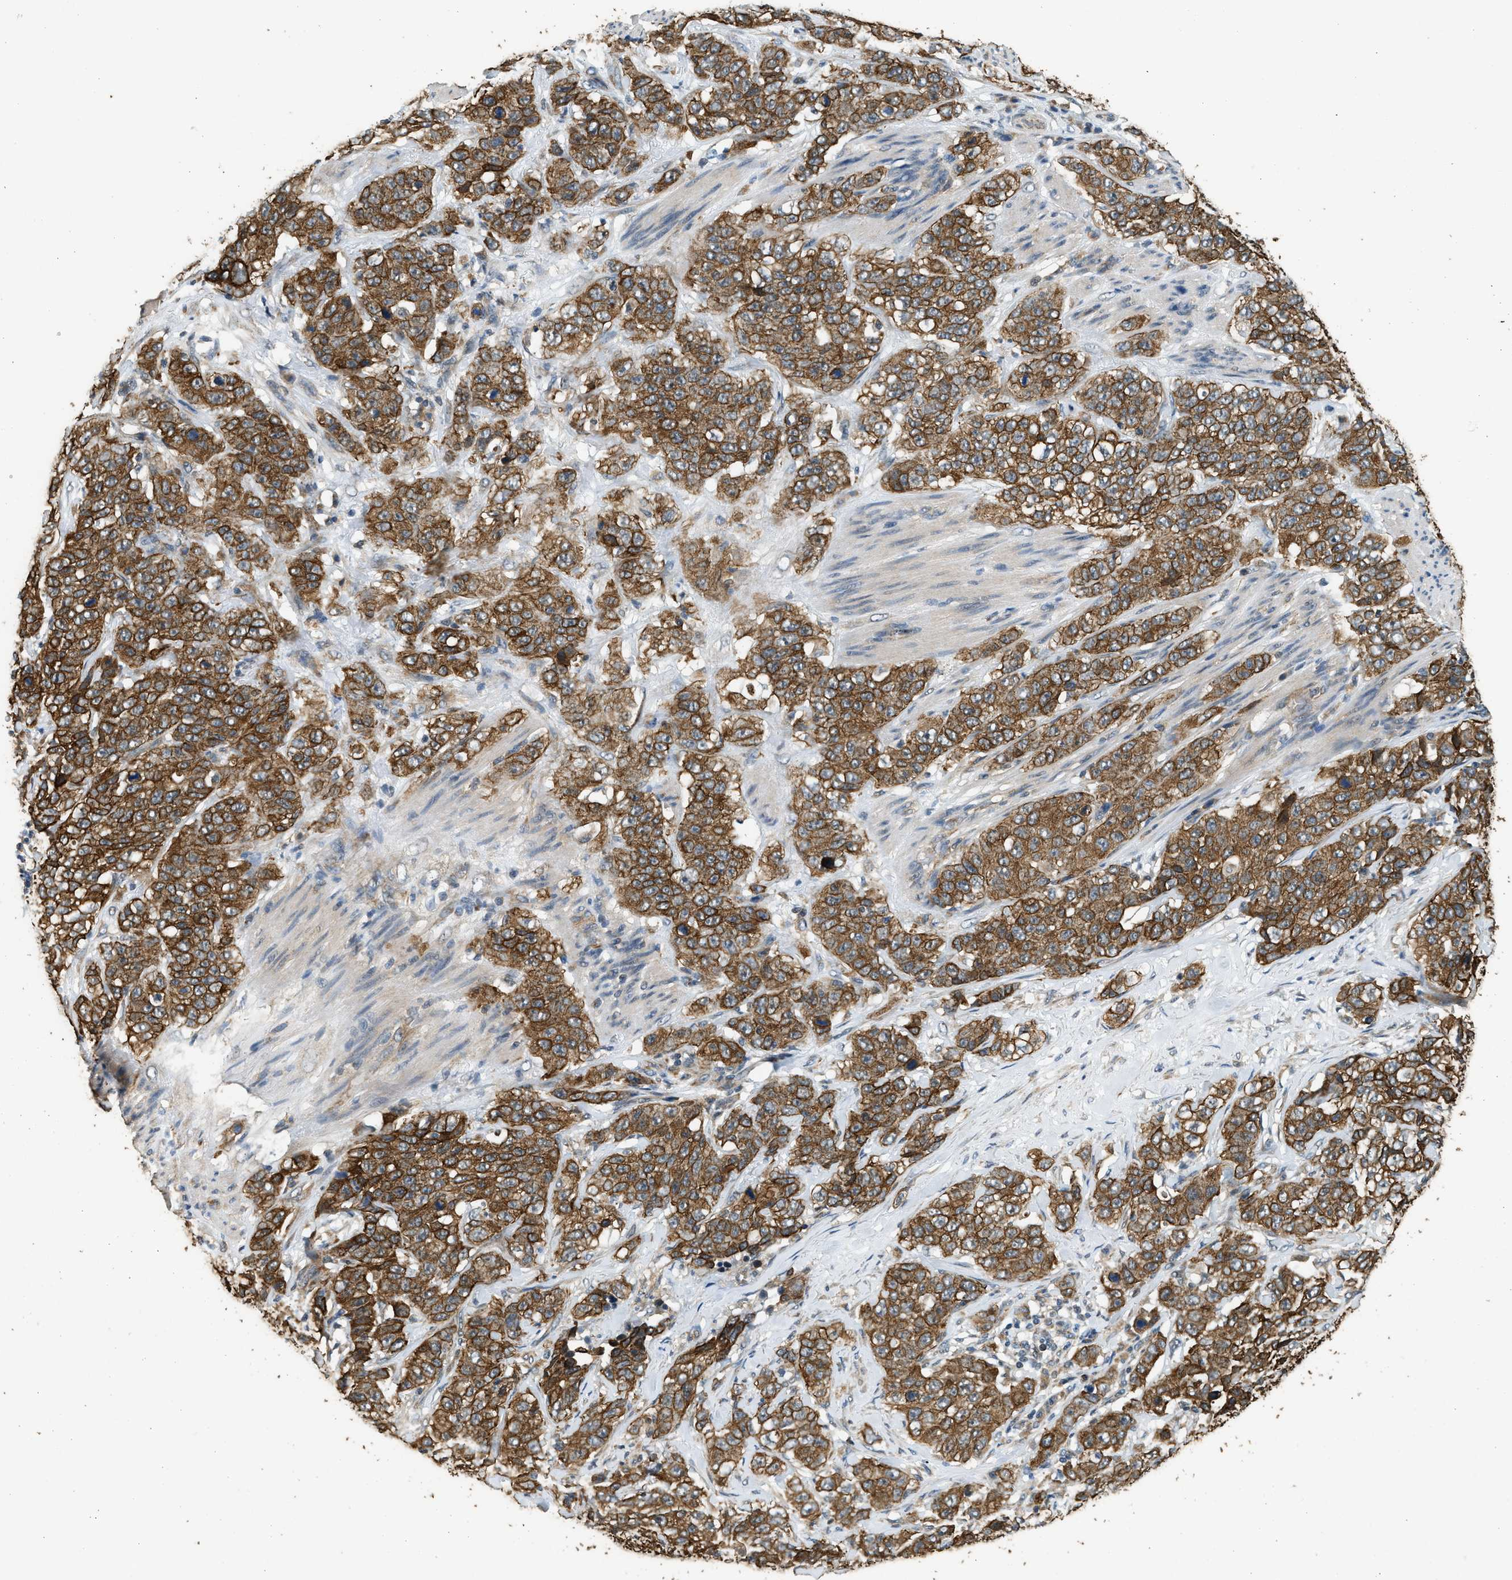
{"staining": {"intensity": "moderate", "quantity": ">75%", "location": "cytoplasmic/membranous"}, "tissue": "stomach cancer", "cell_type": "Tumor cells", "image_type": "cancer", "snomed": [{"axis": "morphology", "description": "Adenocarcinoma, NOS"}, {"axis": "topography", "description": "Stomach"}], "caption": "Adenocarcinoma (stomach) stained with a protein marker reveals moderate staining in tumor cells.", "gene": "PCLO", "patient": {"sex": "male", "age": 48}}